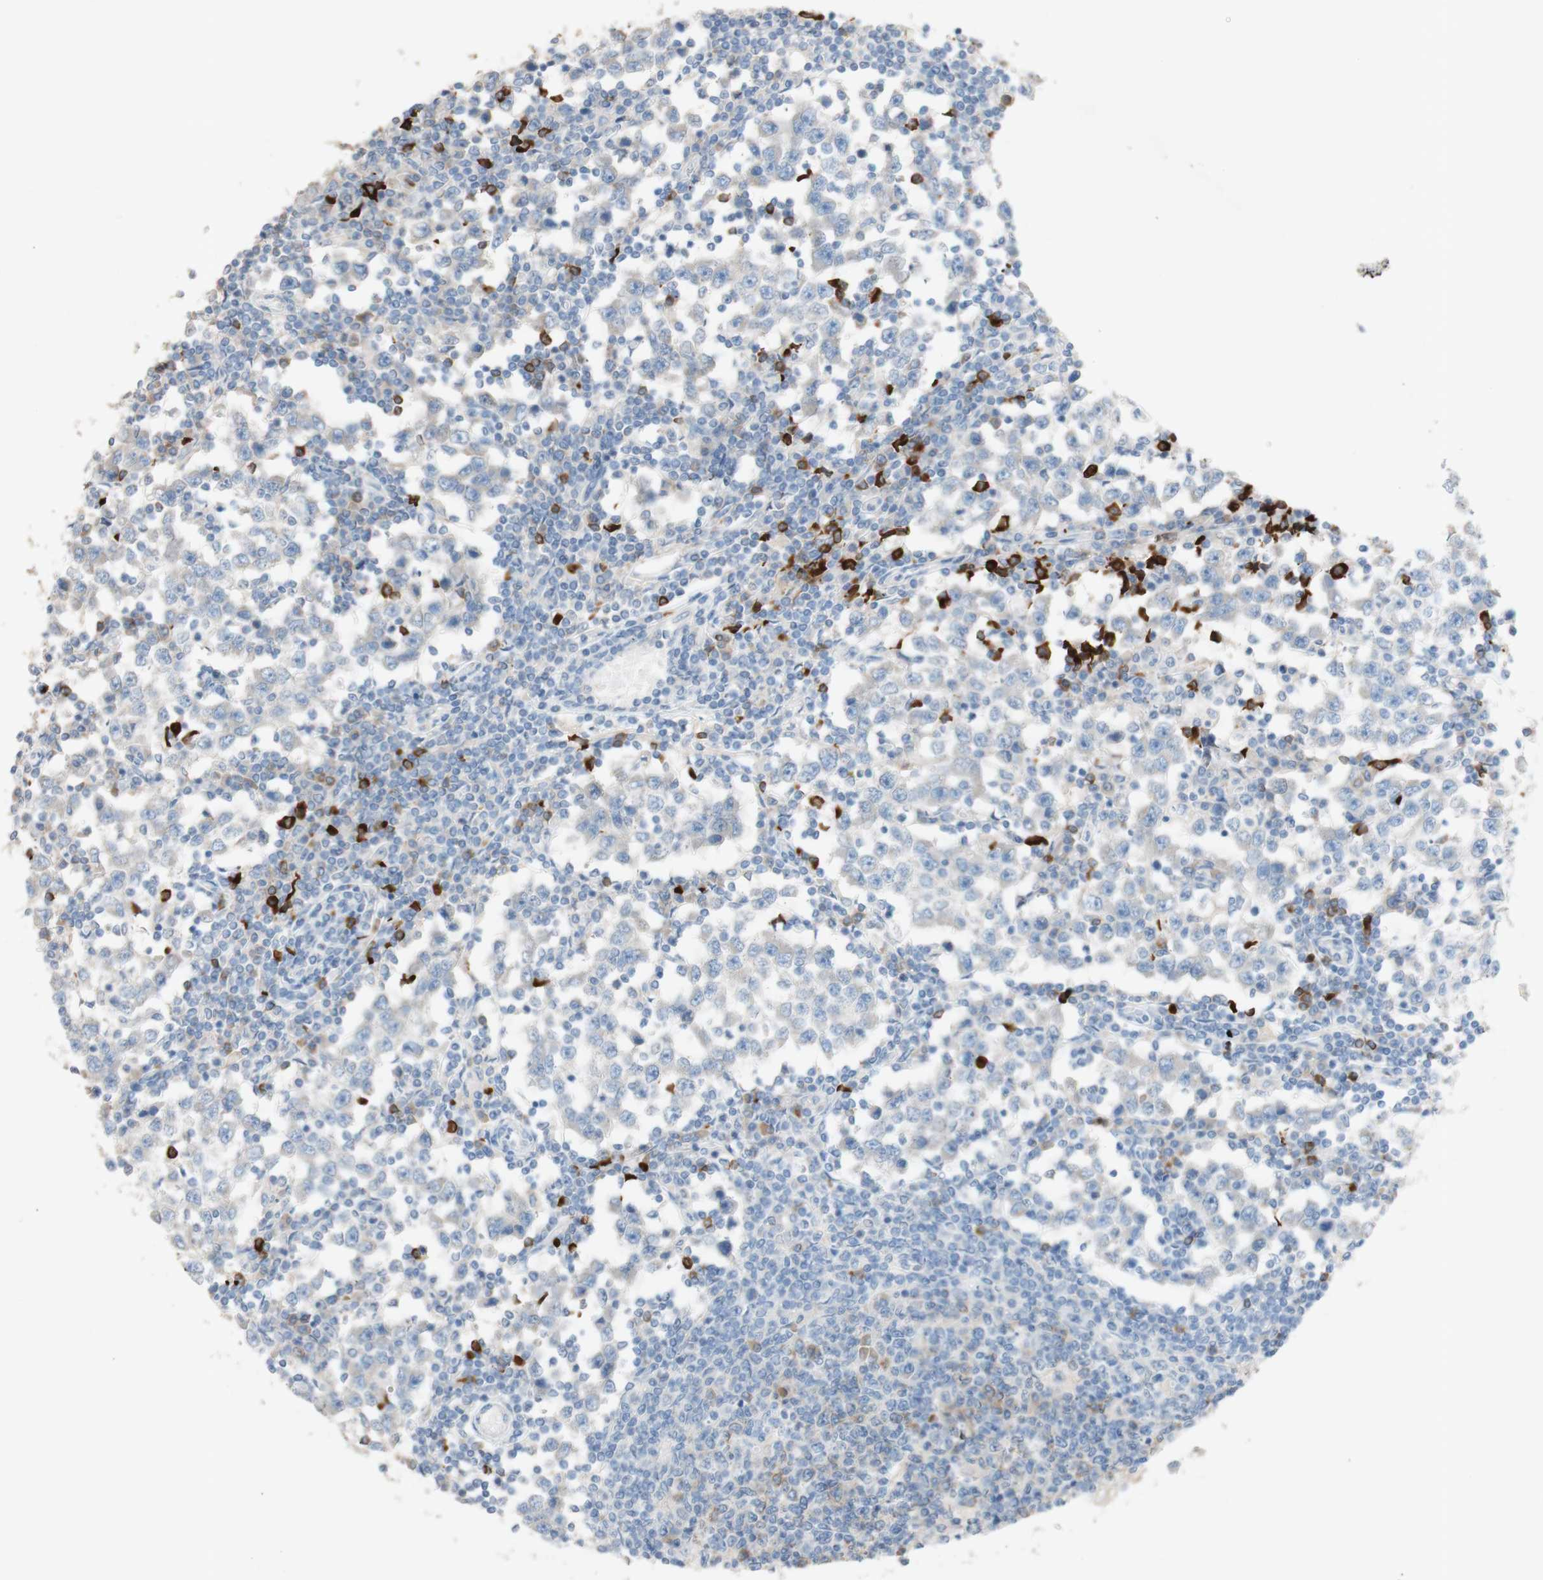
{"staining": {"intensity": "negative", "quantity": "none", "location": "none"}, "tissue": "testis cancer", "cell_type": "Tumor cells", "image_type": "cancer", "snomed": [{"axis": "morphology", "description": "Seminoma, NOS"}, {"axis": "topography", "description": "Testis"}], "caption": "Tumor cells are negative for protein expression in human testis cancer. (DAB (3,3'-diaminobenzidine) immunohistochemistry (IHC) with hematoxylin counter stain).", "gene": "PACSIN1", "patient": {"sex": "male", "age": 65}}